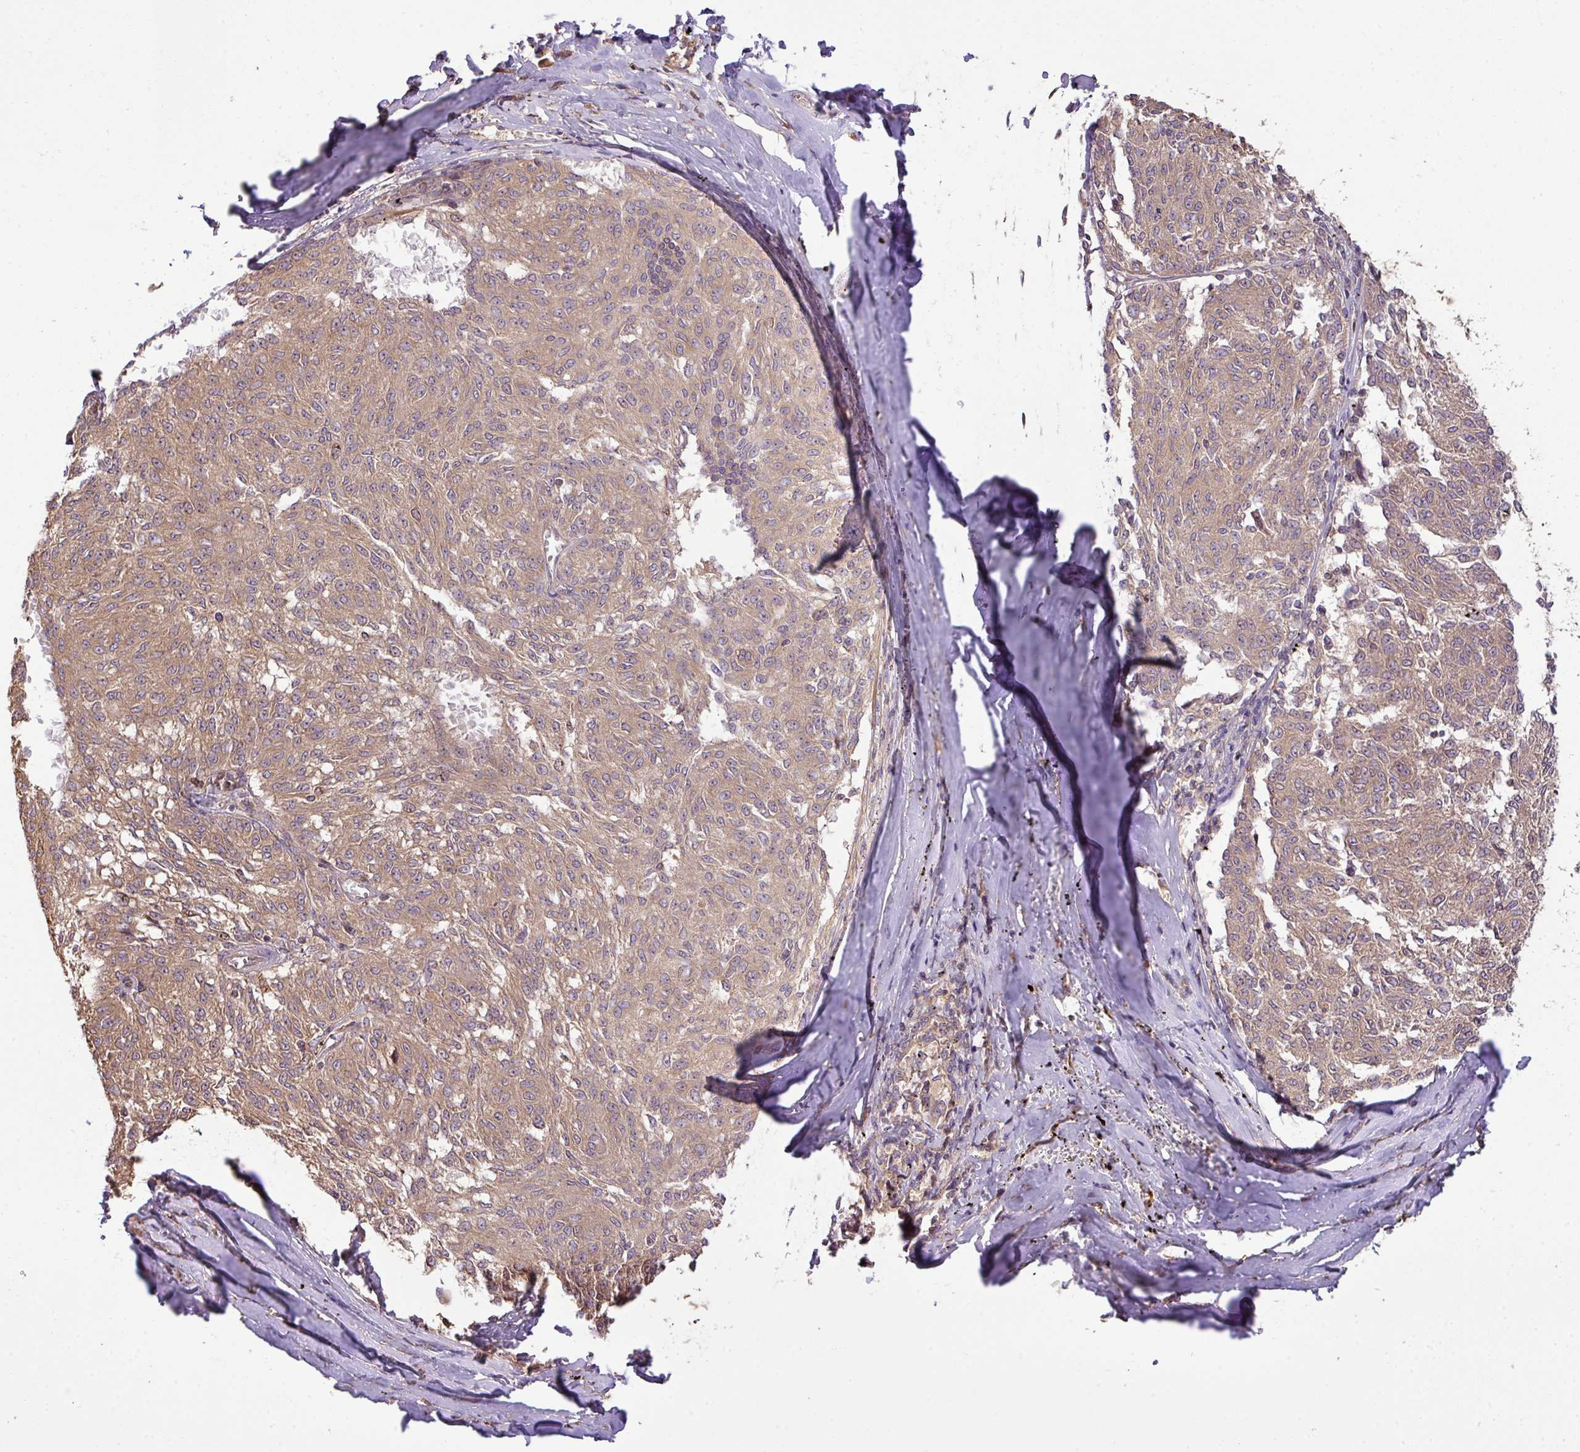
{"staining": {"intensity": "moderate", "quantity": ">75%", "location": "cytoplasmic/membranous,nuclear"}, "tissue": "melanoma", "cell_type": "Tumor cells", "image_type": "cancer", "snomed": [{"axis": "morphology", "description": "Malignant melanoma, NOS"}, {"axis": "topography", "description": "Skin"}], "caption": "Immunohistochemistry (DAB (3,3'-diaminobenzidine)) staining of melanoma exhibits moderate cytoplasmic/membranous and nuclear protein expression in about >75% of tumor cells.", "gene": "VENTX", "patient": {"sex": "female", "age": 72}}